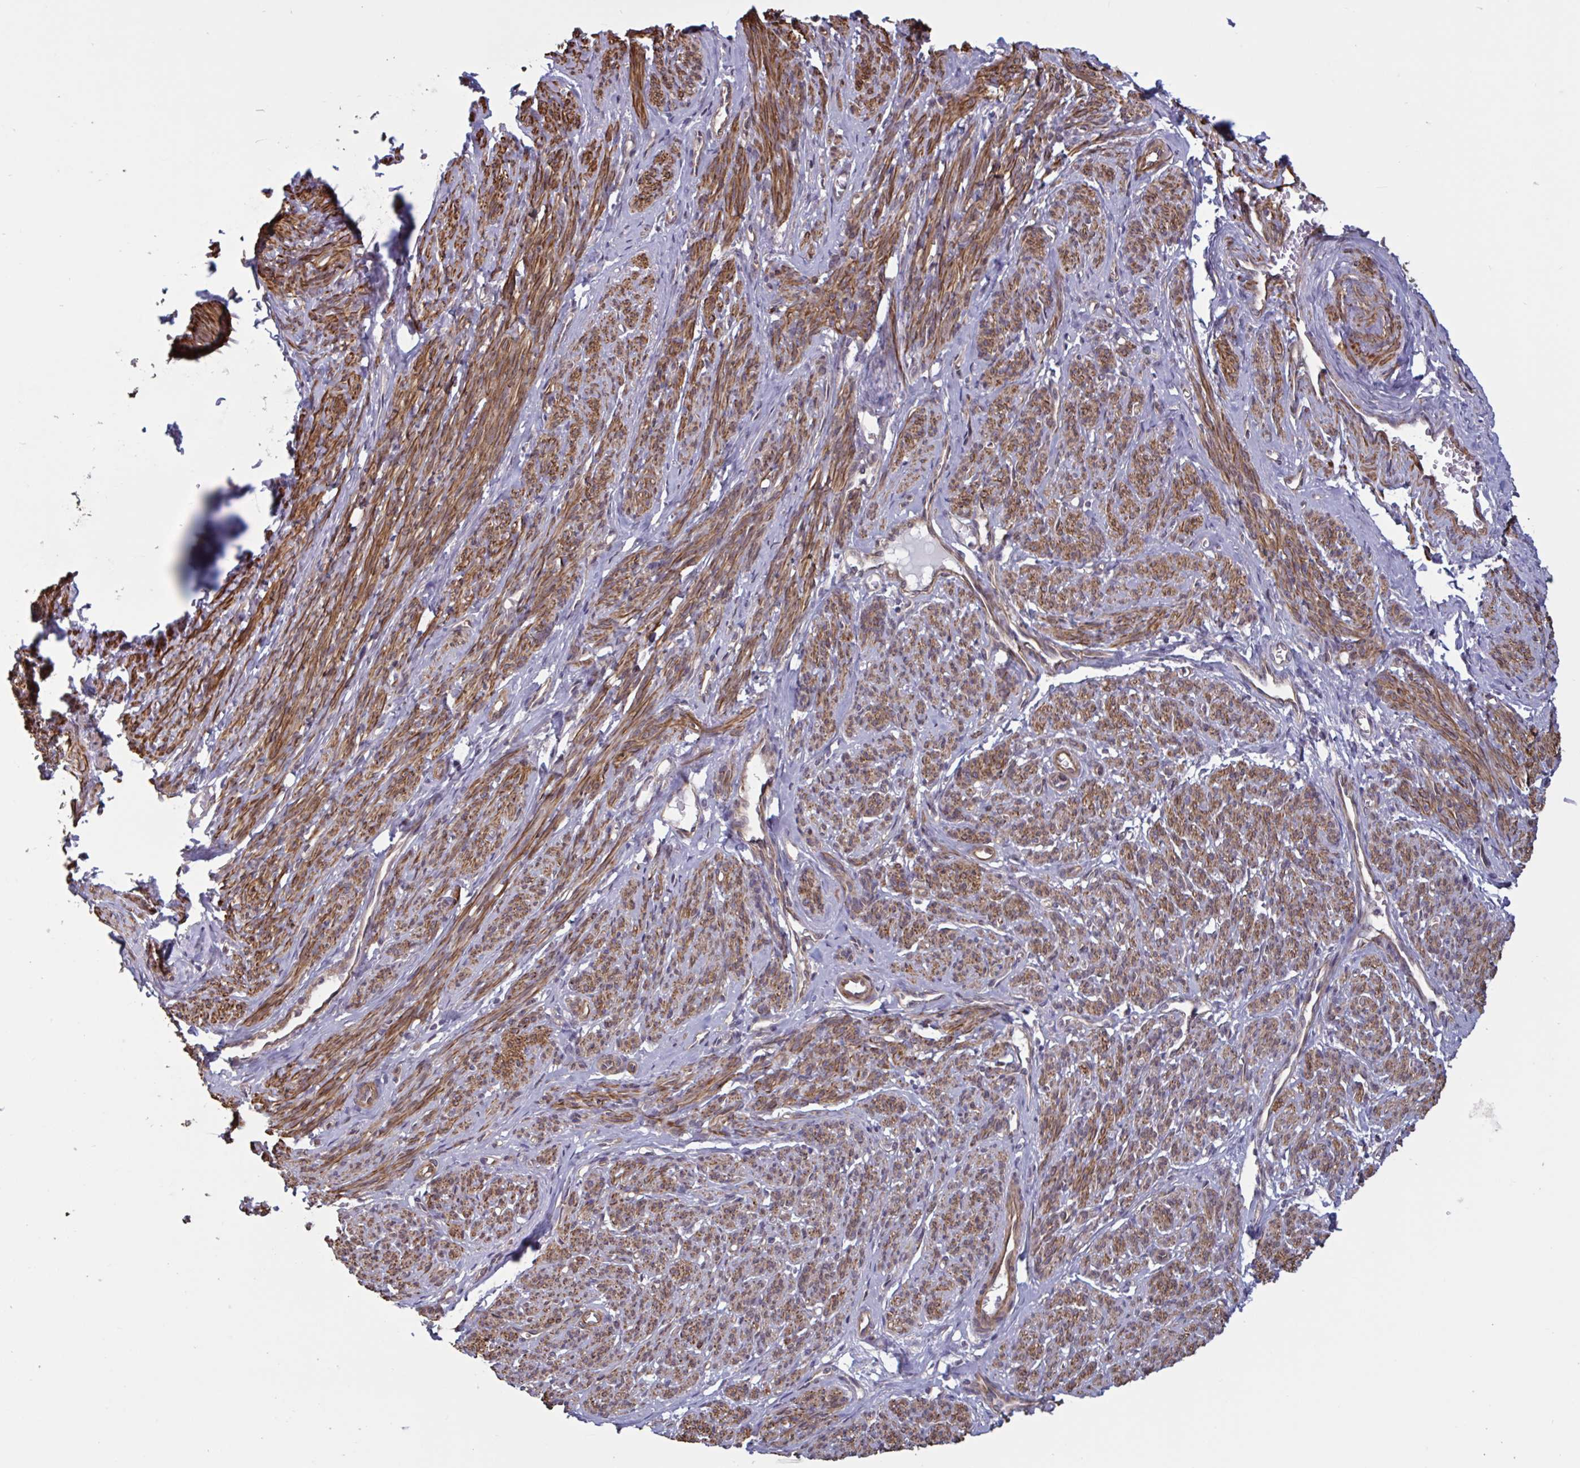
{"staining": {"intensity": "strong", "quantity": ">75%", "location": "cytoplasmic/membranous,nuclear"}, "tissue": "smooth muscle", "cell_type": "Smooth muscle cells", "image_type": "normal", "snomed": [{"axis": "morphology", "description": "Normal tissue, NOS"}, {"axis": "topography", "description": "Smooth muscle"}], "caption": "Protein staining displays strong cytoplasmic/membranous,nuclear expression in approximately >75% of smooth muscle cells in benign smooth muscle. The staining was performed using DAB (3,3'-diaminobenzidine), with brown indicating positive protein expression. Nuclei are stained blue with hematoxylin.", "gene": "IPO5", "patient": {"sex": "female", "age": 65}}